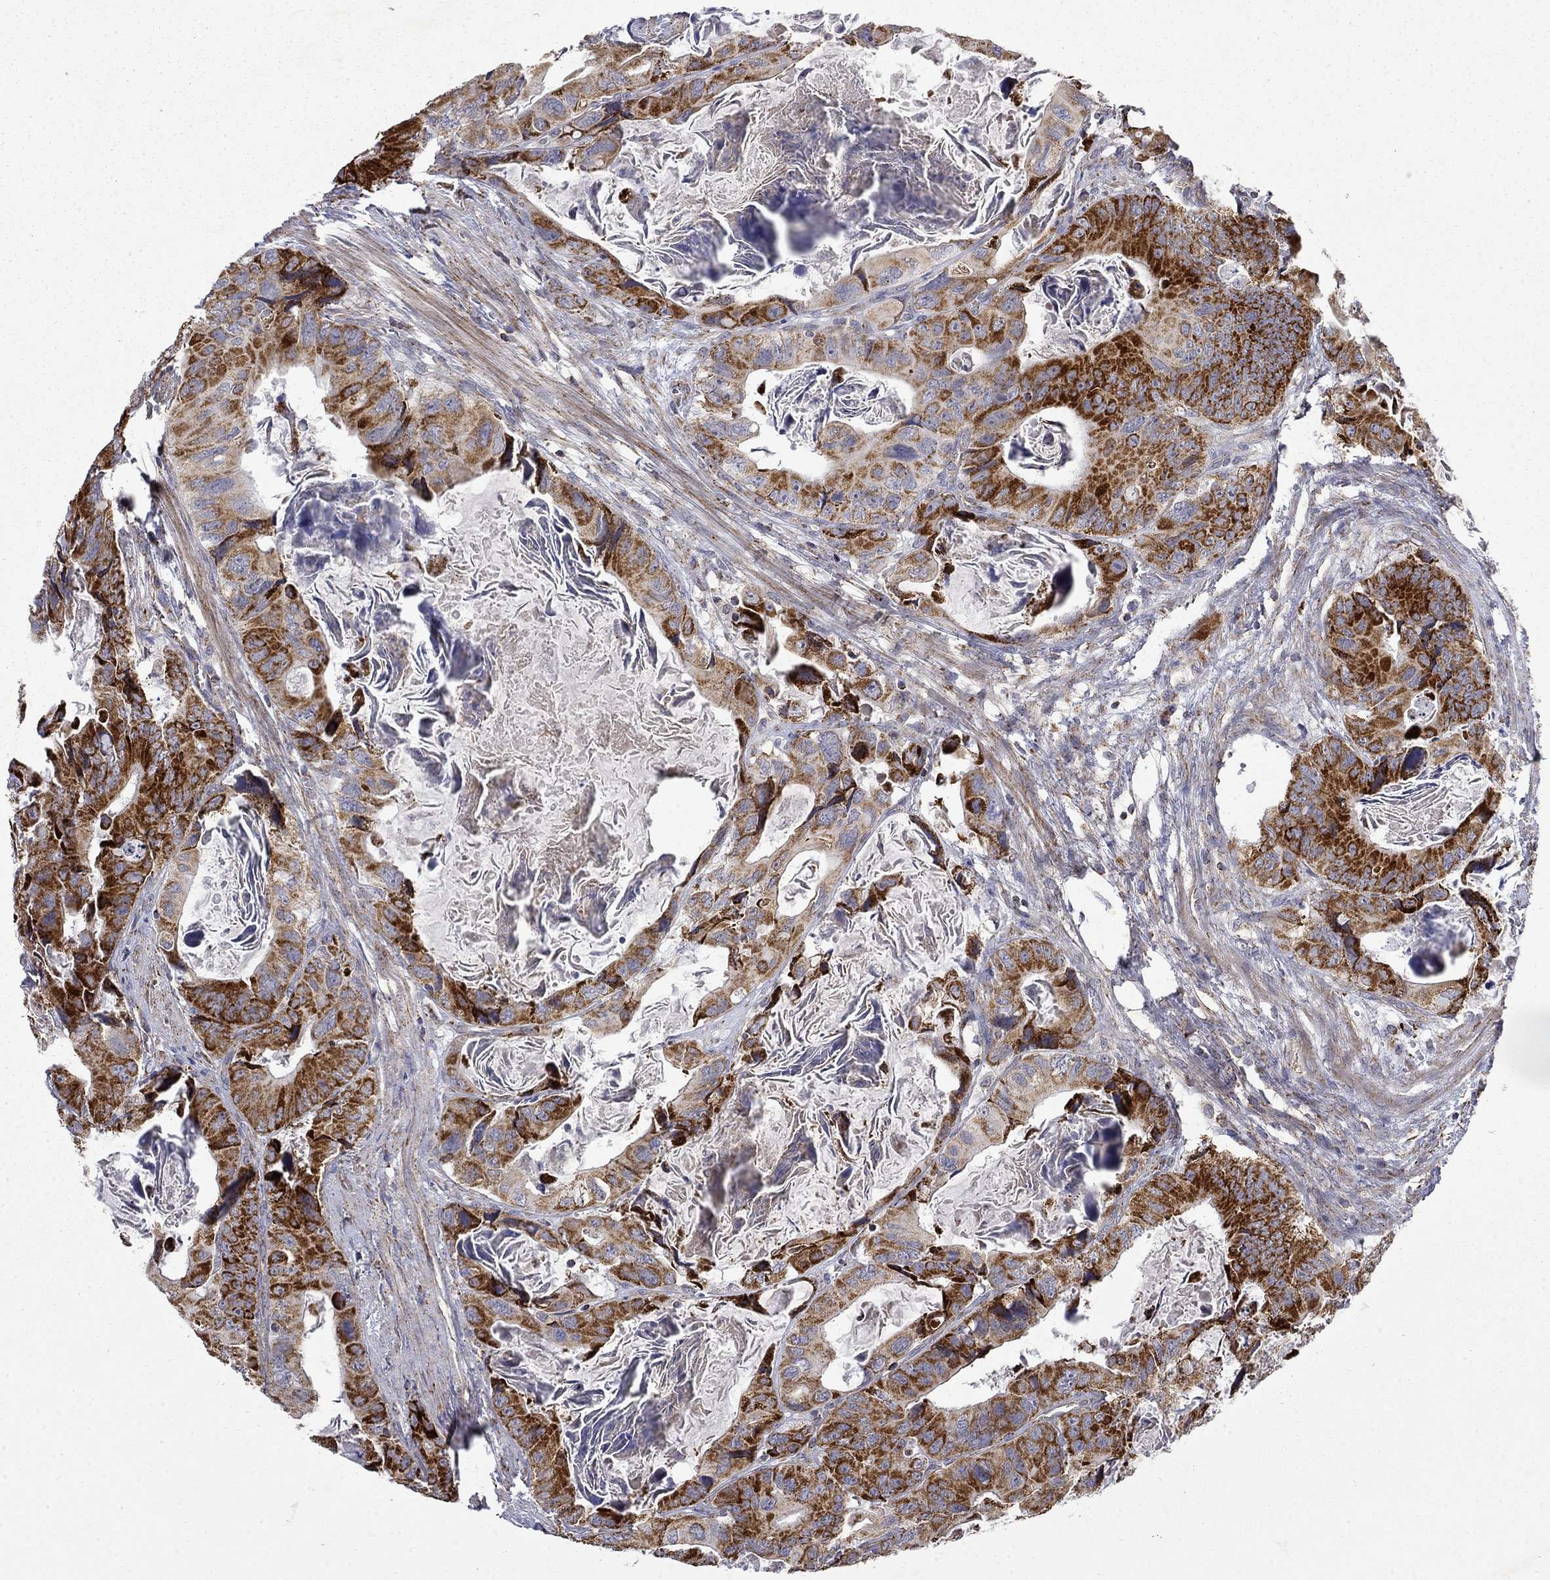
{"staining": {"intensity": "strong", "quantity": ">75%", "location": "cytoplasmic/membranous"}, "tissue": "colorectal cancer", "cell_type": "Tumor cells", "image_type": "cancer", "snomed": [{"axis": "morphology", "description": "Adenocarcinoma, NOS"}, {"axis": "topography", "description": "Rectum"}], "caption": "Colorectal cancer tissue demonstrates strong cytoplasmic/membranous staining in approximately >75% of tumor cells Nuclei are stained in blue.", "gene": "PCBP3", "patient": {"sex": "male", "age": 64}}